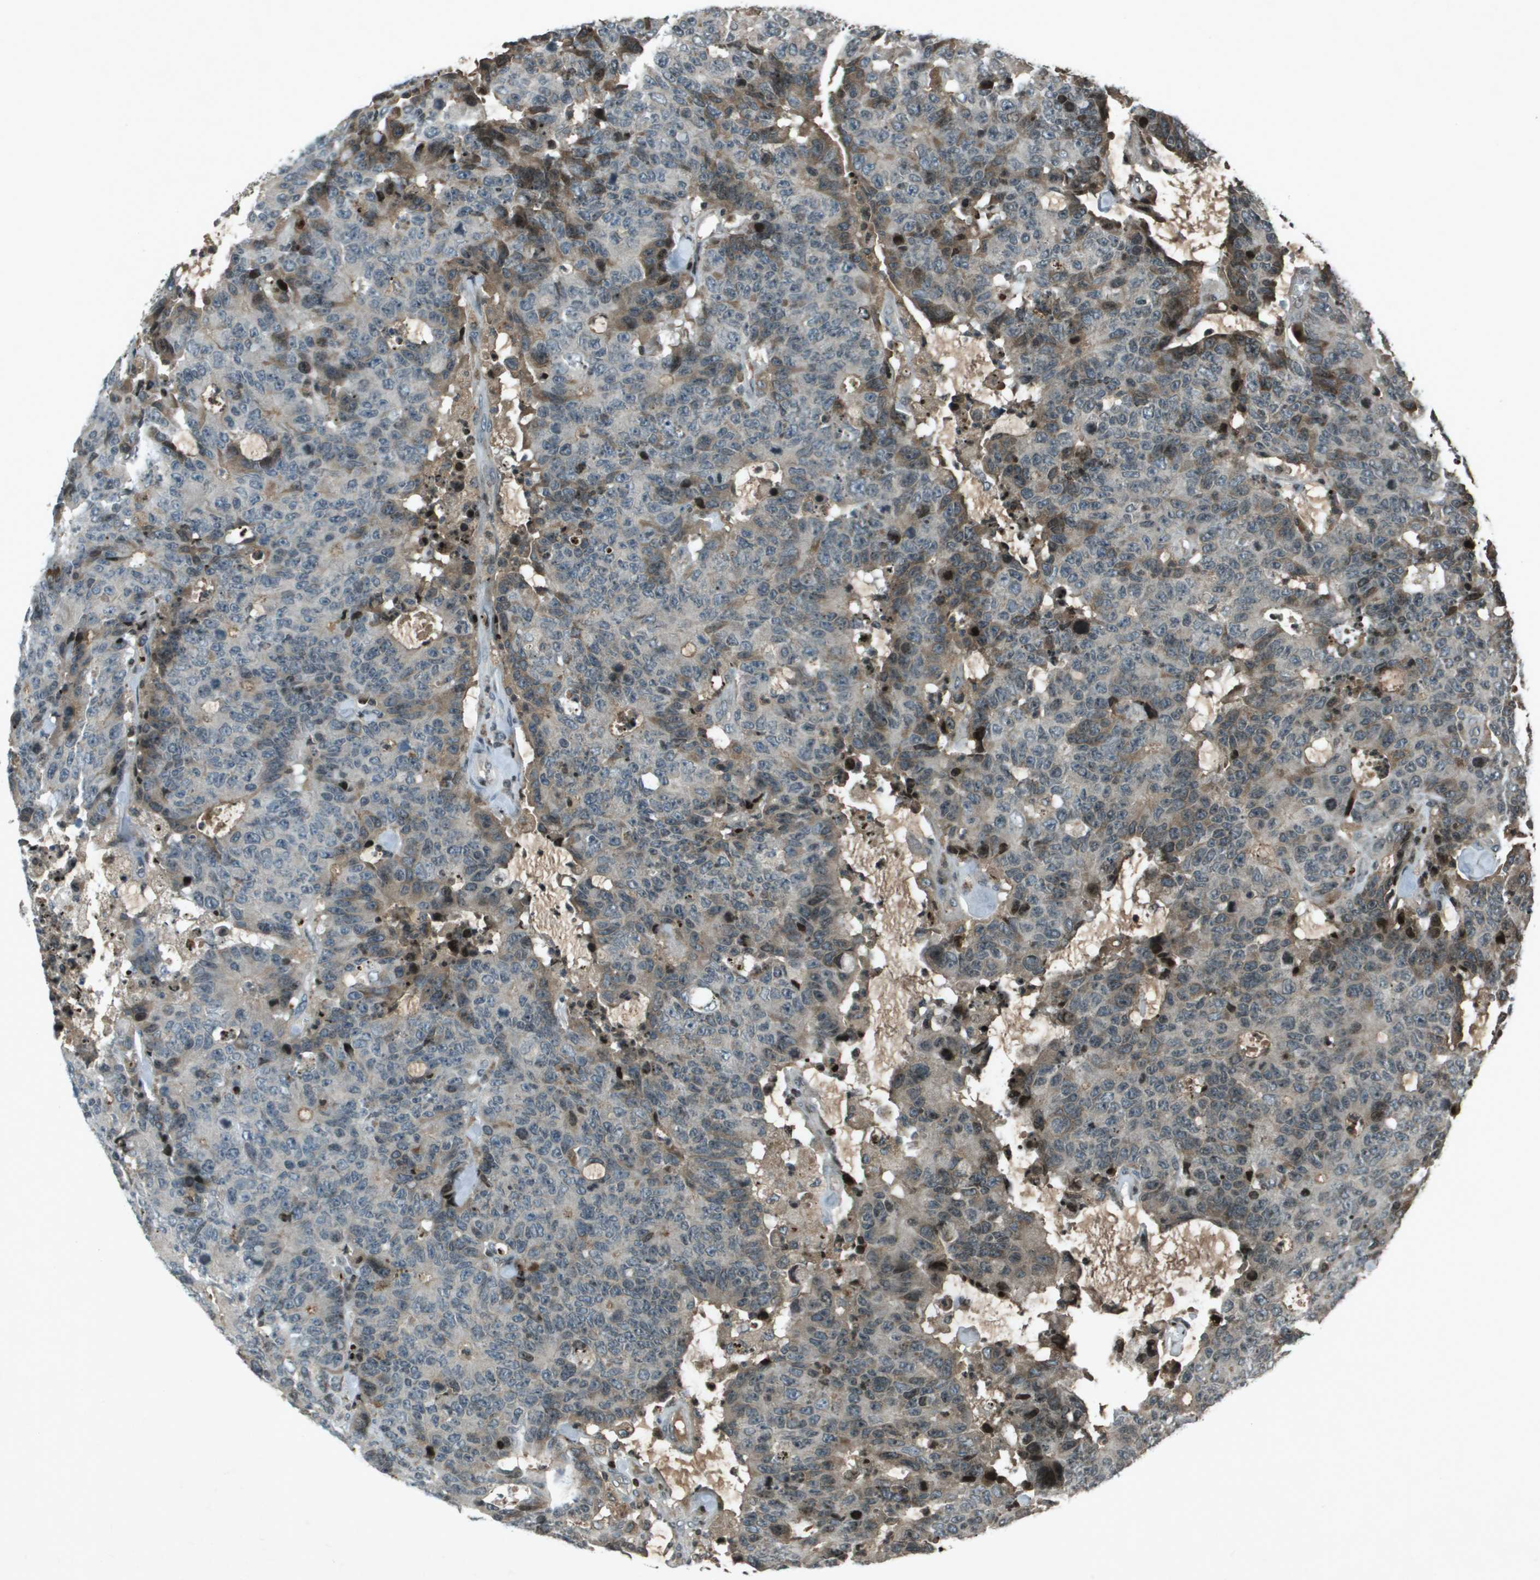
{"staining": {"intensity": "weak", "quantity": "<25%", "location": "cytoplasmic/membranous"}, "tissue": "colorectal cancer", "cell_type": "Tumor cells", "image_type": "cancer", "snomed": [{"axis": "morphology", "description": "Adenocarcinoma, NOS"}, {"axis": "topography", "description": "Colon"}], "caption": "Immunohistochemistry histopathology image of neoplastic tissue: colorectal cancer stained with DAB shows no significant protein expression in tumor cells.", "gene": "CXCL12", "patient": {"sex": "female", "age": 86}}